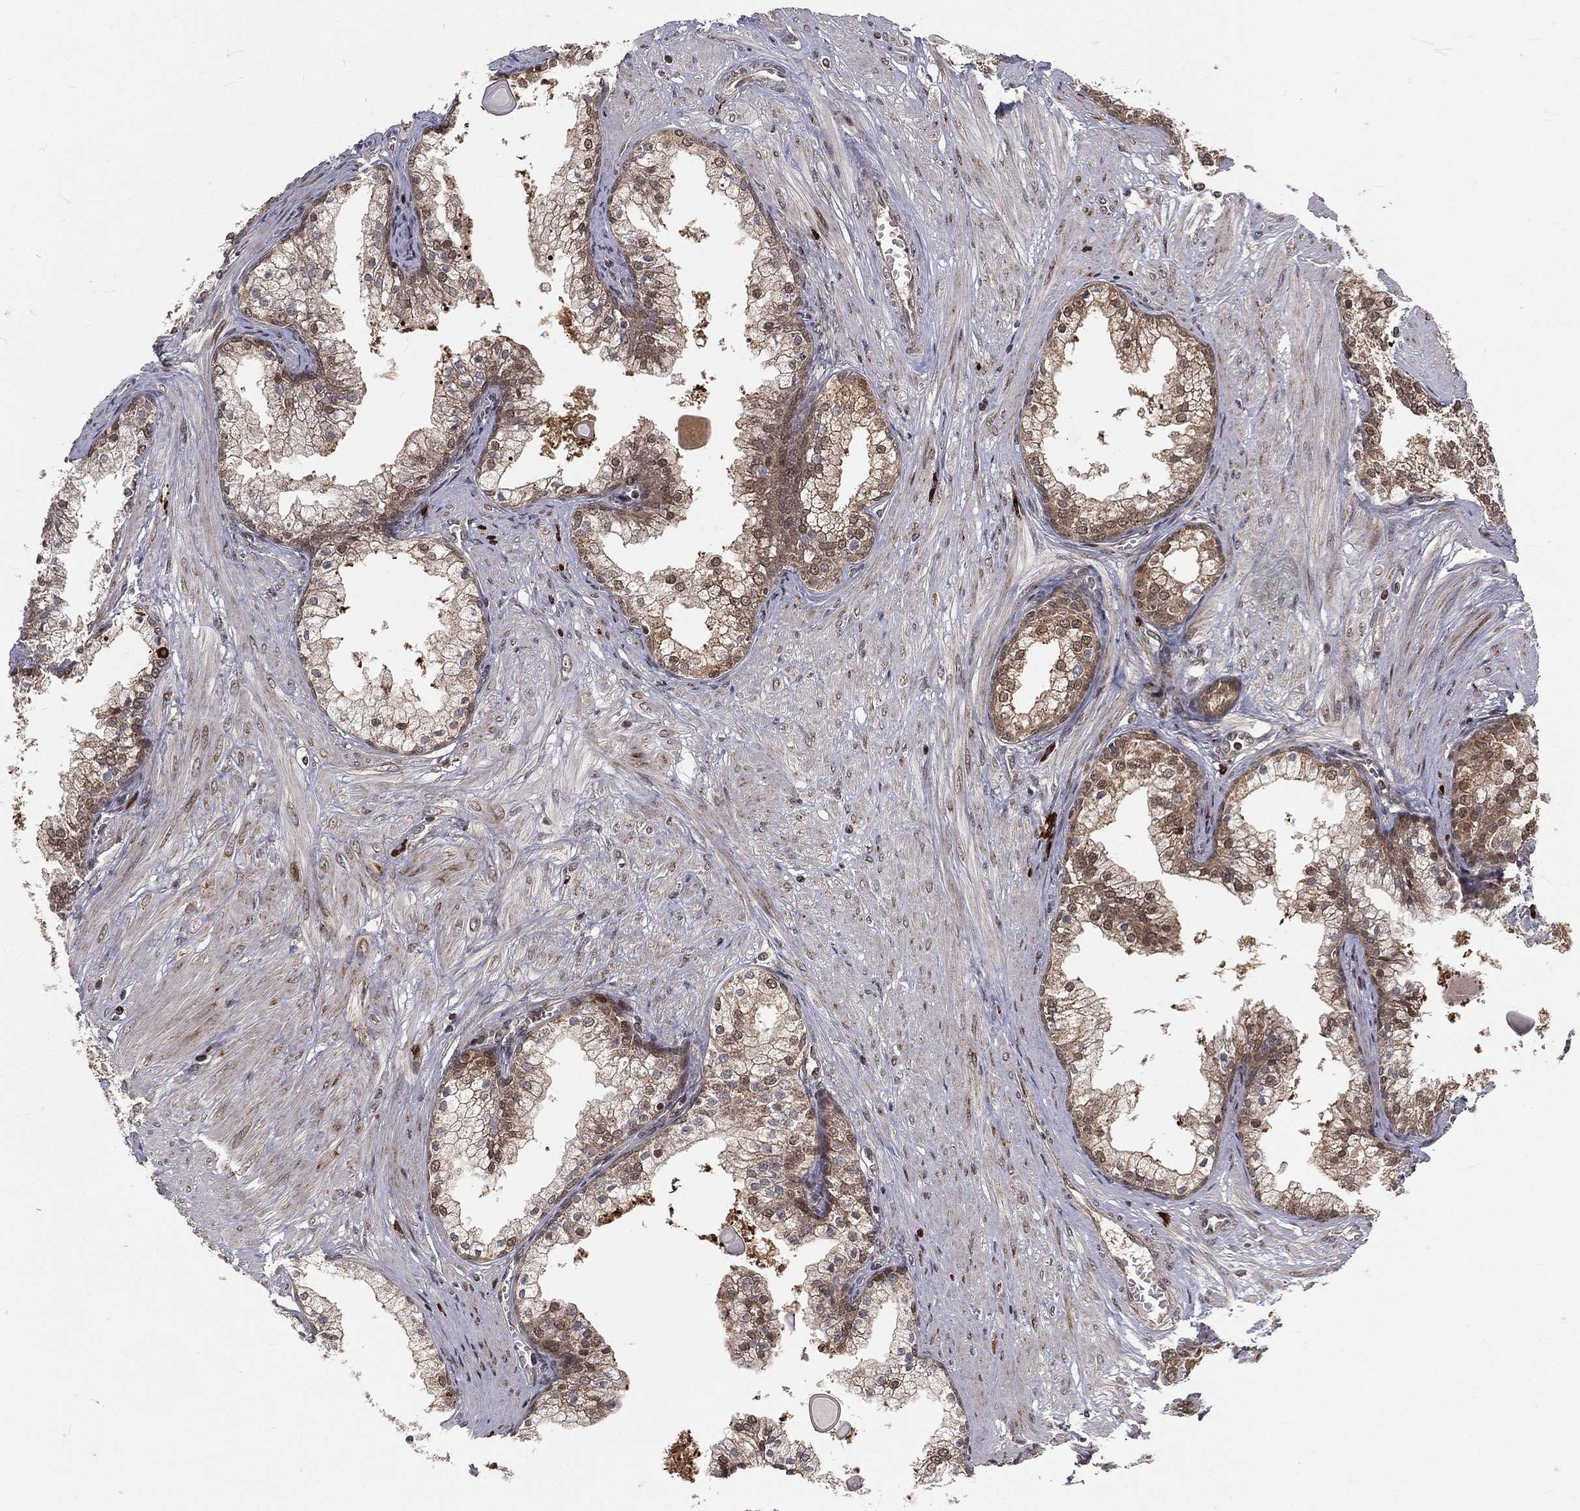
{"staining": {"intensity": "weak", "quantity": "25%-75%", "location": "cytoplasmic/membranous"}, "tissue": "prostate cancer", "cell_type": "Tumor cells", "image_type": "cancer", "snomed": [{"axis": "morphology", "description": "Adenocarcinoma, NOS"}, {"axis": "topography", "description": "Prostate"}], "caption": "Tumor cells demonstrate weak cytoplasmic/membranous positivity in approximately 25%-75% of cells in adenocarcinoma (prostate).", "gene": "MDM2", "patient": {"sex": "male", "age": 67}}